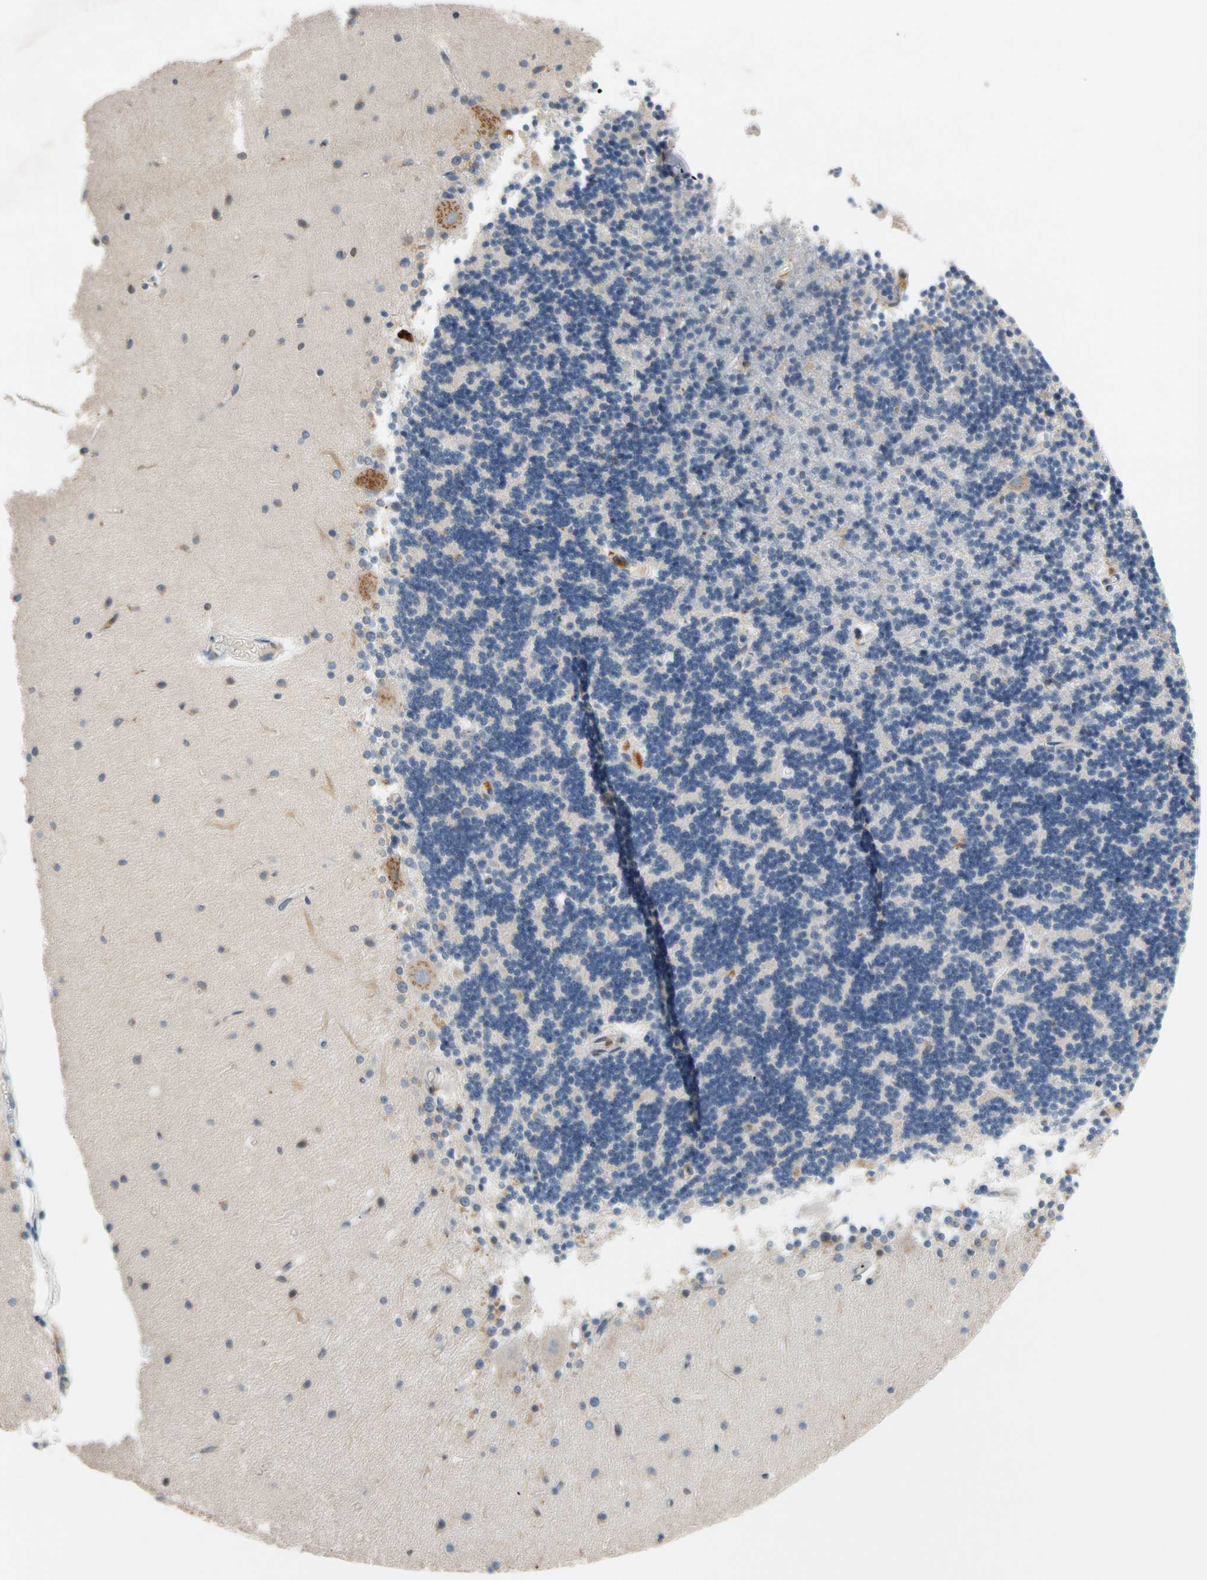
{"staining": {"intensity": "negative", "quantity": "none", "location": "none"}, "tissue": "cerebellum", "cell_type": "Cells in granular layer", "image_type": "normal", "snomed": [{"axis": "morphology", "description": "Normal tissue, NOS"}, {"axis": "topography", "description": "Cerebellum"}], "caption": "This is an IHC image of unremarkable cerebellum. There is no staining in cells in granular layer.", "gene": "GPSM2", "patient": {"sex": "female", "age": 54}}